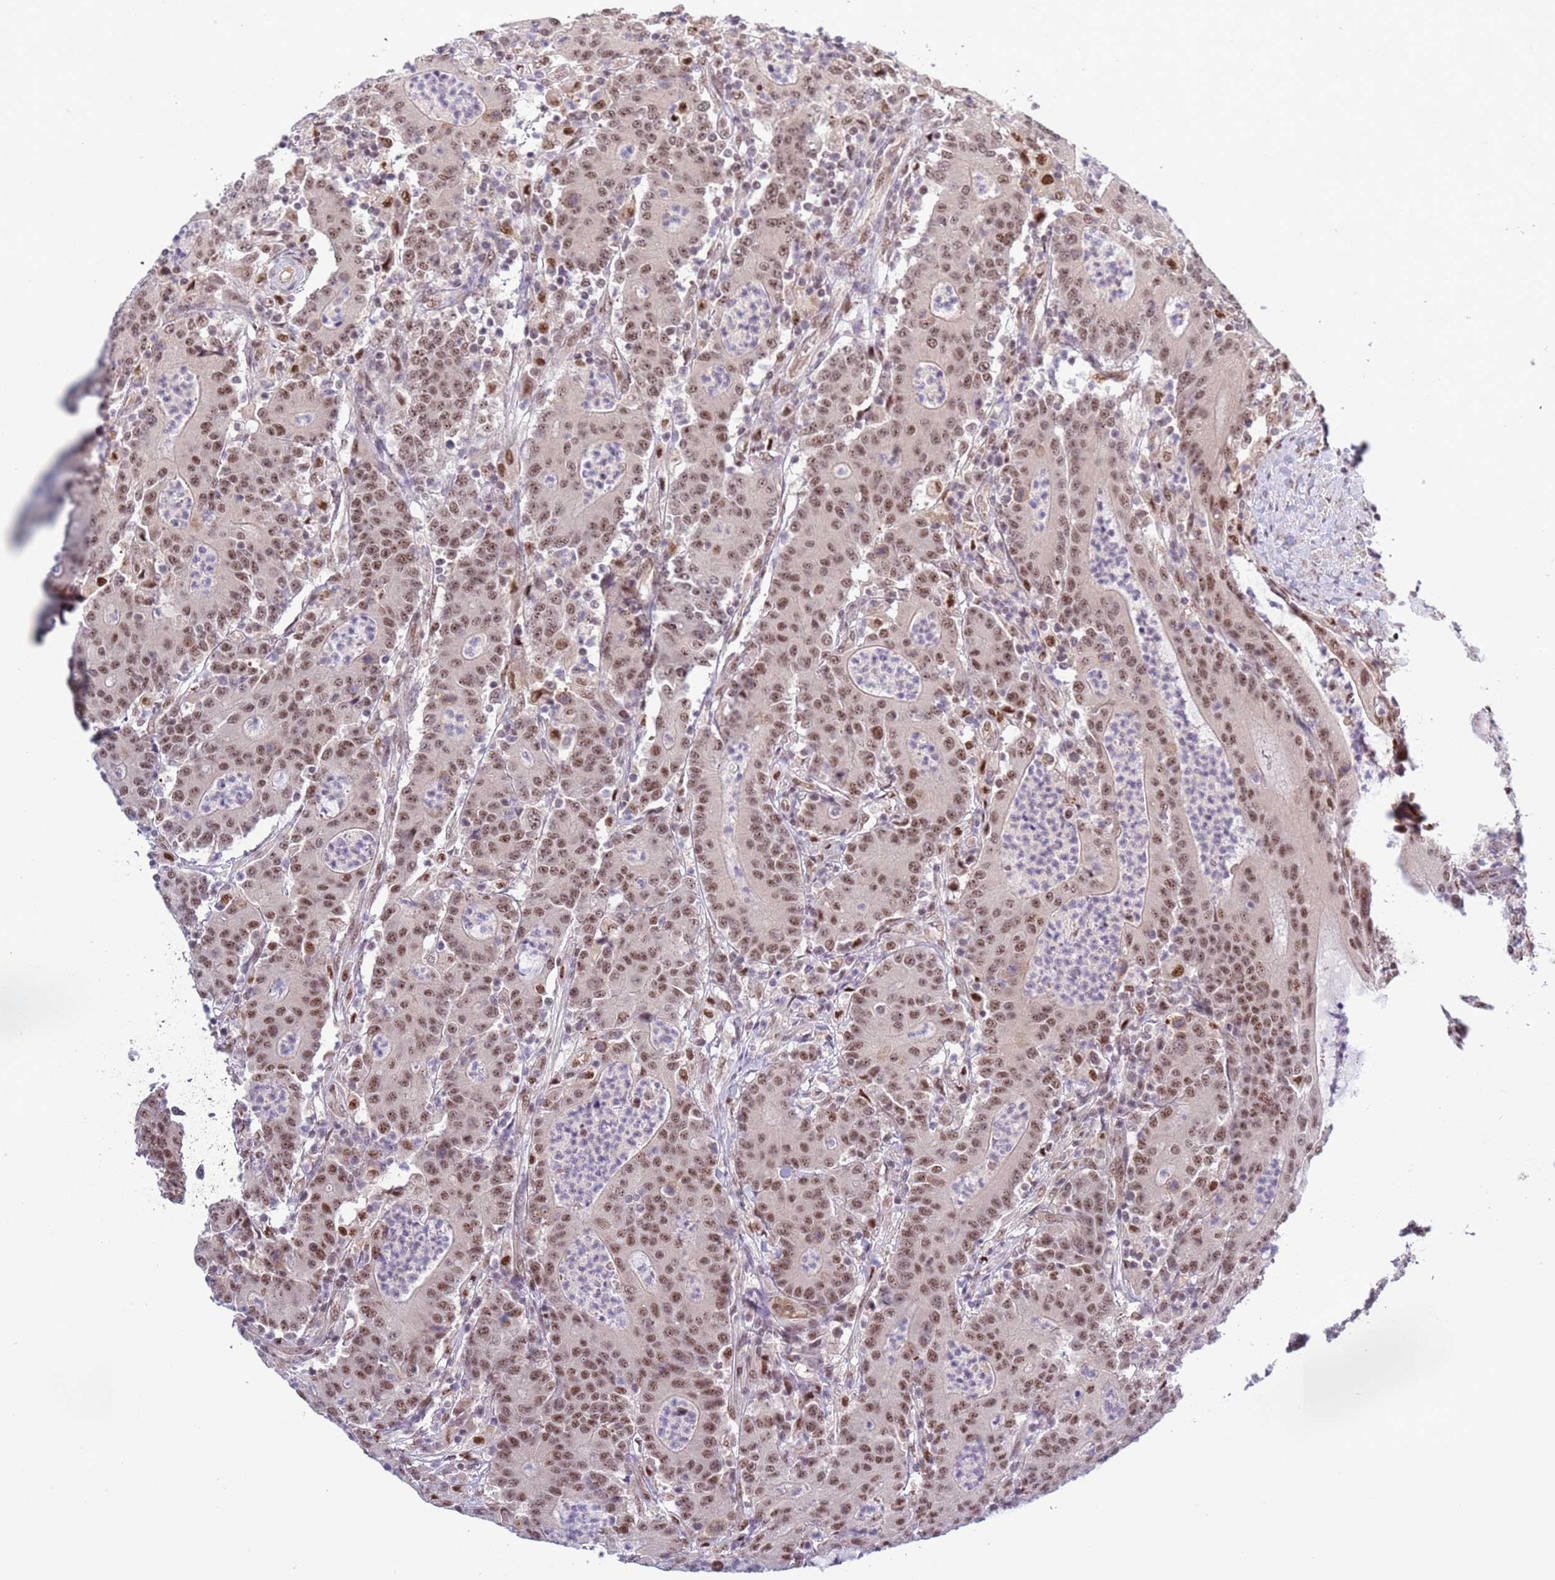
{"staining": {"intensity": "moderate", "quantity": ">75%", "location": "nuclear"}, "tissue": "colorectal cancer", "cell_type": "Tumor cells", "image_type": "cancer", "snomed": [{"axis": "morphology", "description": "Adenocarcinoma, NOS"}, {"axis": "topography", "description": "Colon"}], "caption": "This histopathology image shows adenocarcinoma (colorectal) stained with immunohistochemistry (IHC) to label a protein in brown. The nuclear of tumor cells show moderate positivity for the protein. Nuclei are counter-stained blue.", "gene": "PRPF6", "patient": {"sex": "male", "age": 83}}